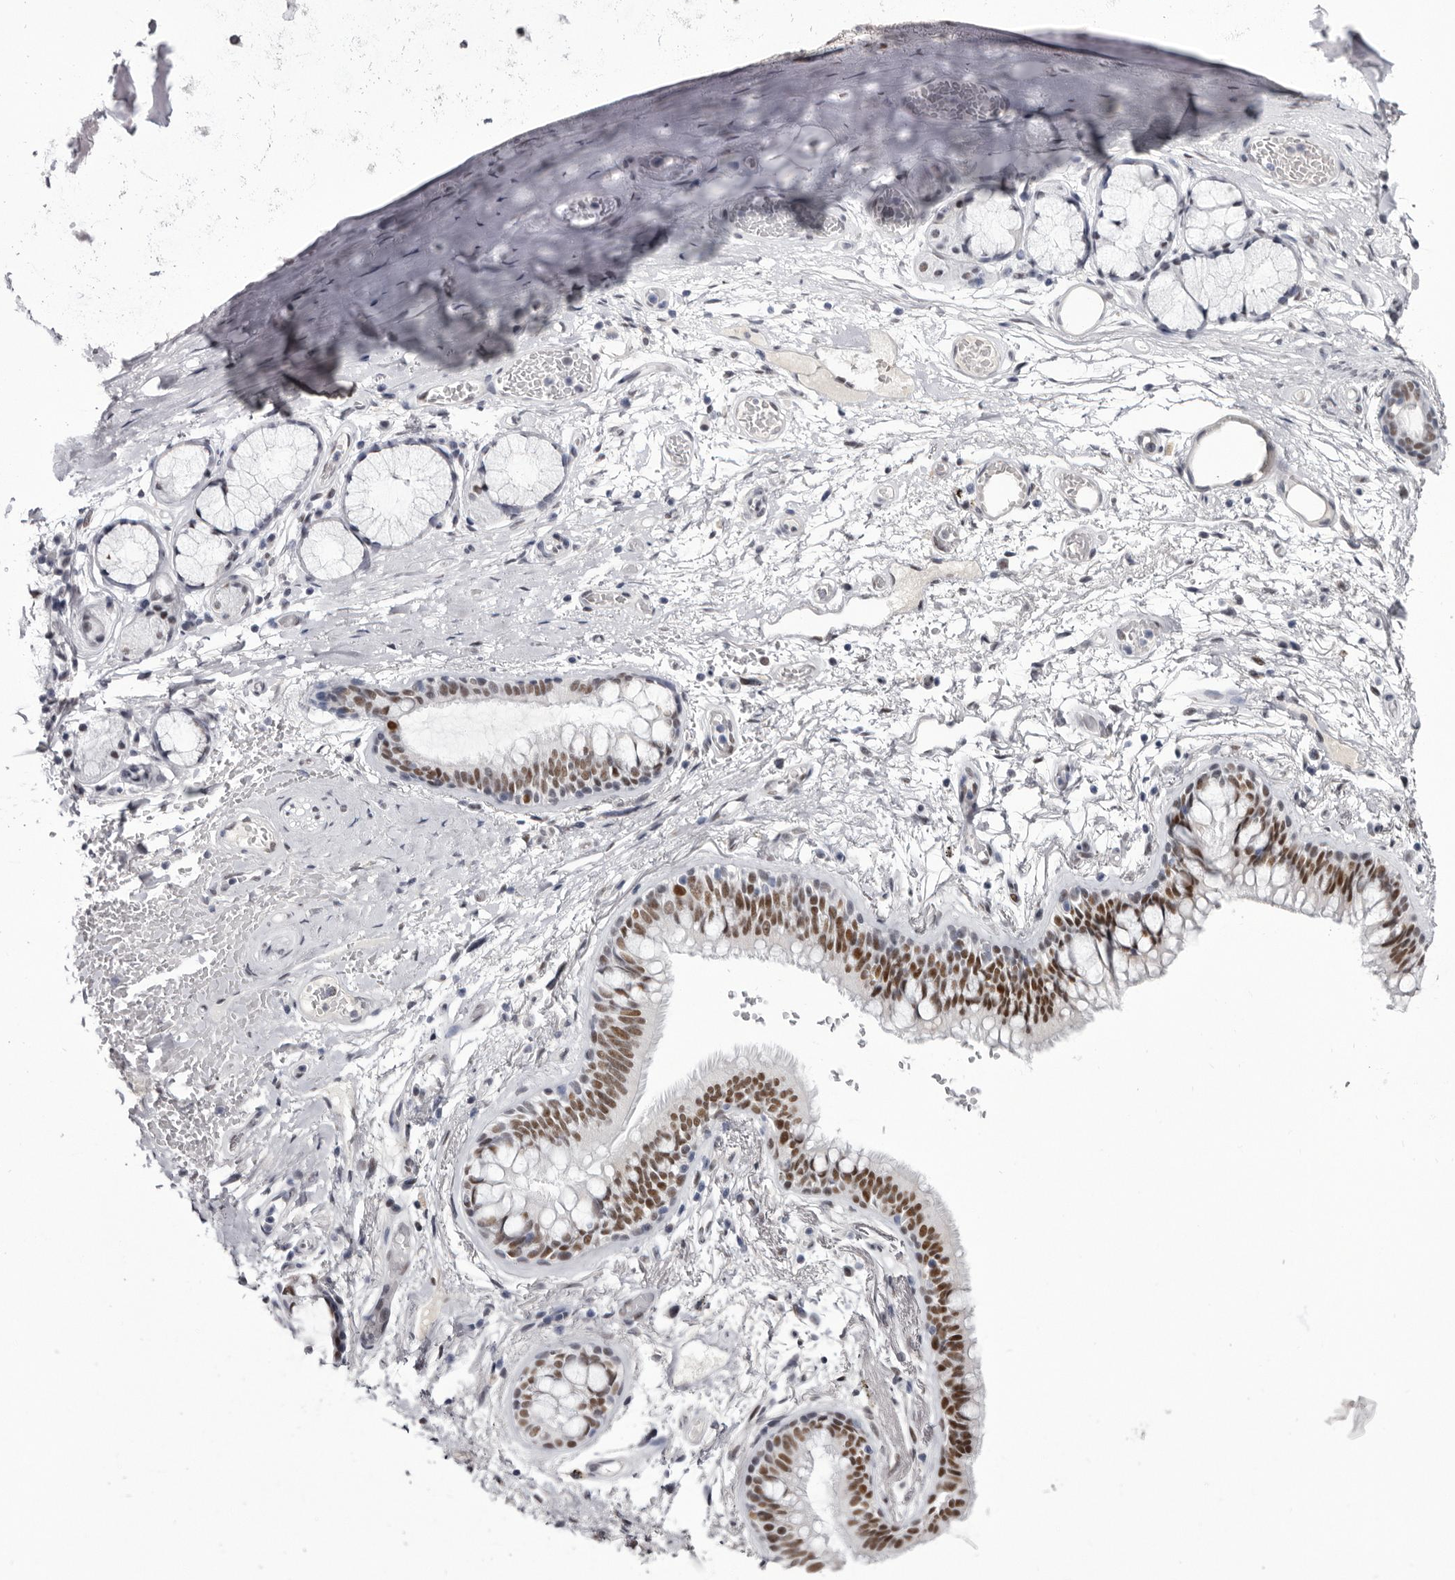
{"staining": {"intensity": "negative", "quantity": "none", "location": "none"}, "tissue": "adipose tissue", "cell_type": "Adipocytes", "image_type": "normal", "snomed": [{"axis": "morphology", "description": "Normal tissue, NOS"}, {"axis": "topography", "description": "Cartilage tissue"}, {"axis": "topography", "description": "Bronchus"}], "caption": "Normal adipose tissue was stained to show a protein in brown. There is no significant positivity in adipocytes. (DAB immunohistochemistry visualized using brightfield microscopy, high magnification).", "gene": "ZNF326", "patient": {"sex": "female", "age": 73}}